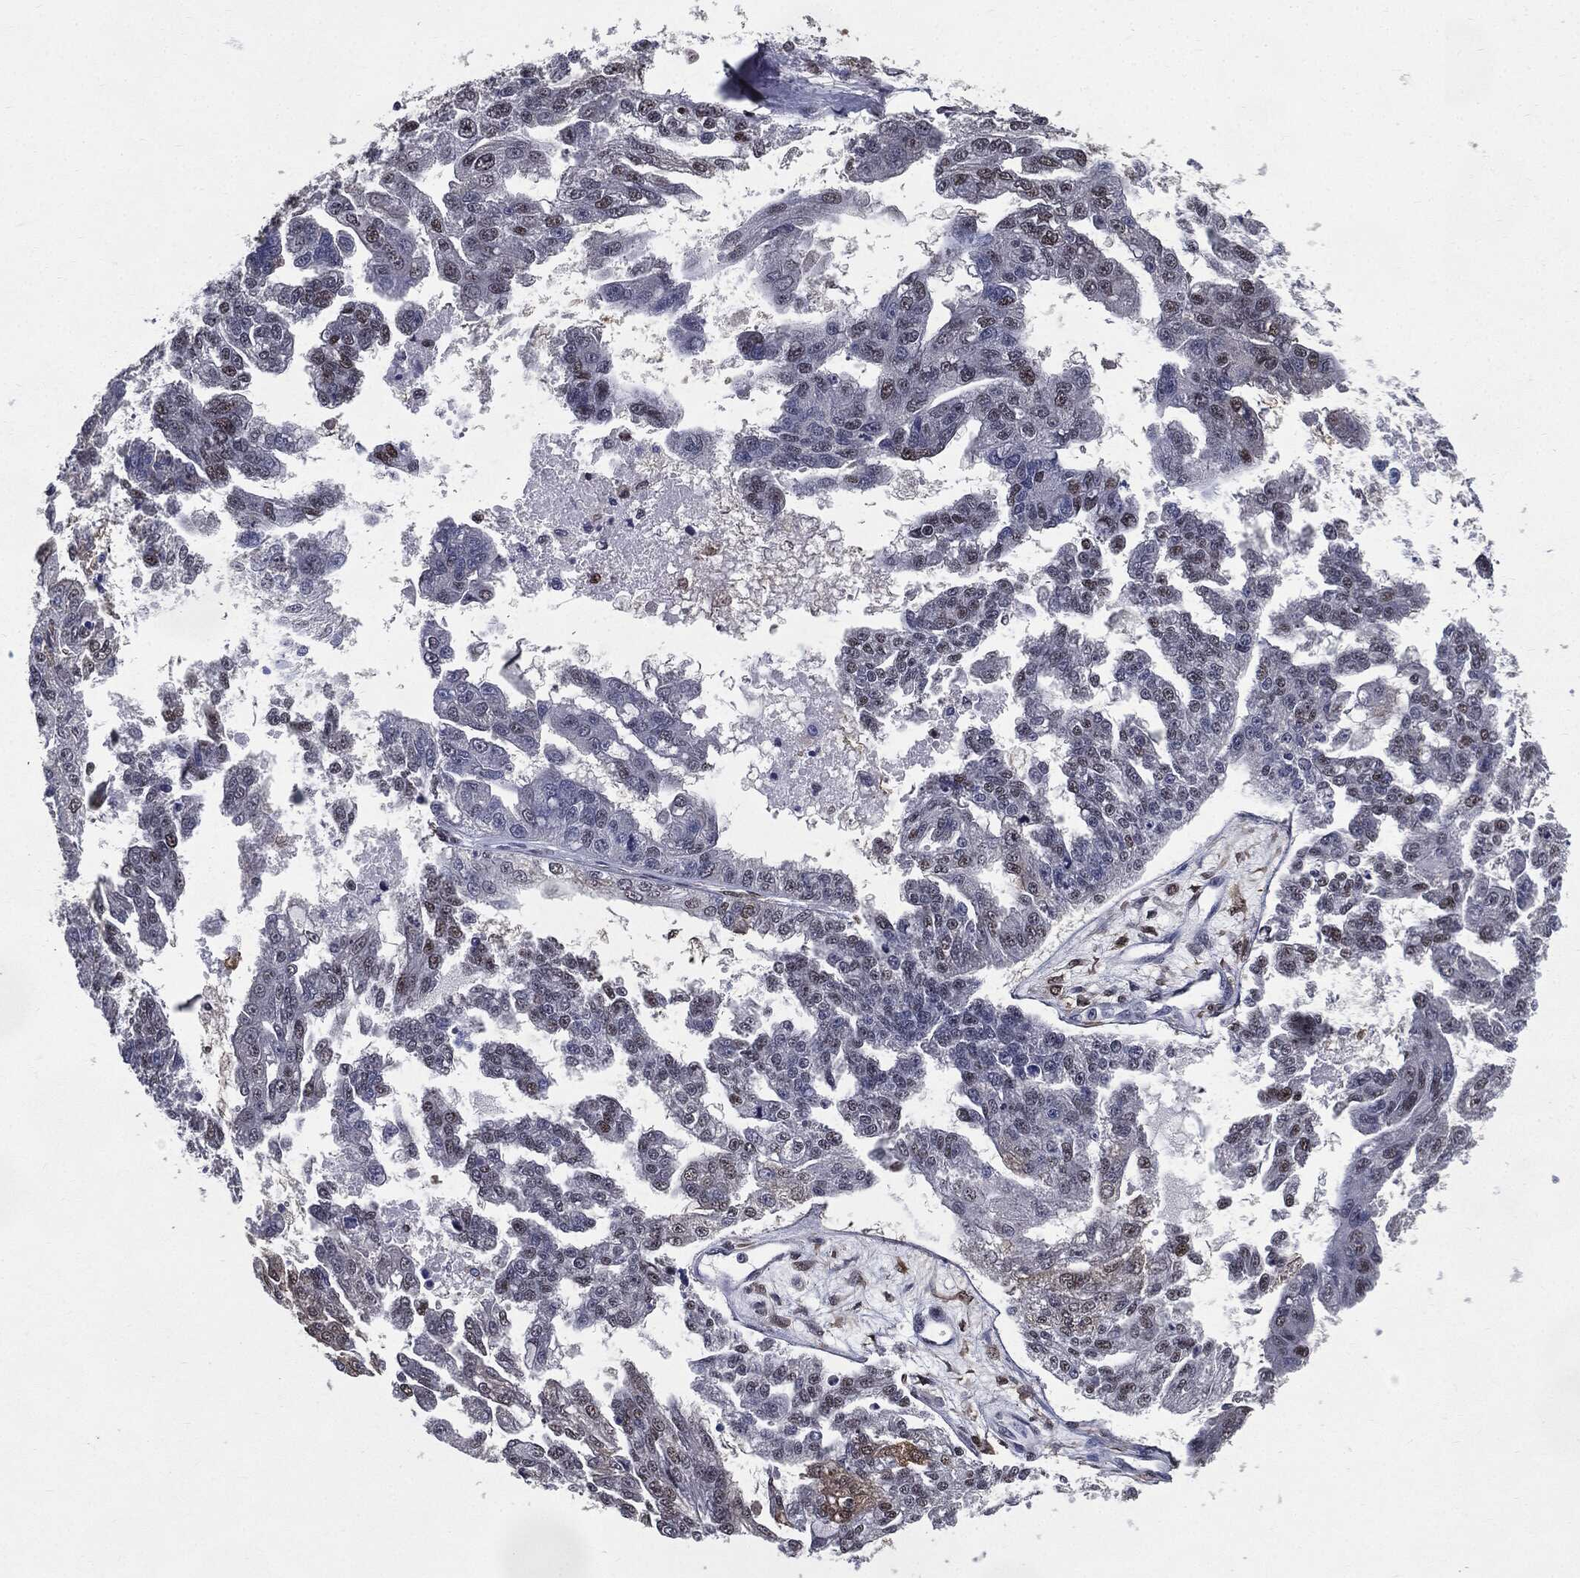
{"staining": {"intensity": "strong", "quantity": "<25%", "location": "nuclear"}, "tissue": "ovarian cancer", "cell_type": "Tumor cells", "image_type": "cancer", "snomed": [{"axis": "morphology", "description": "Cystadenocarcinoma, serous, NOS"}, {"axis": "topography", "description": "Ovary"}], "caption": "An IHC histopathology image of neoplastic tissue is shown. Protein staining in brown highlights strong nuclear positivity in ovarian cancer within tumor cells.", "gene": "JUN", "patient": {"sex": "female", "age": 58}}